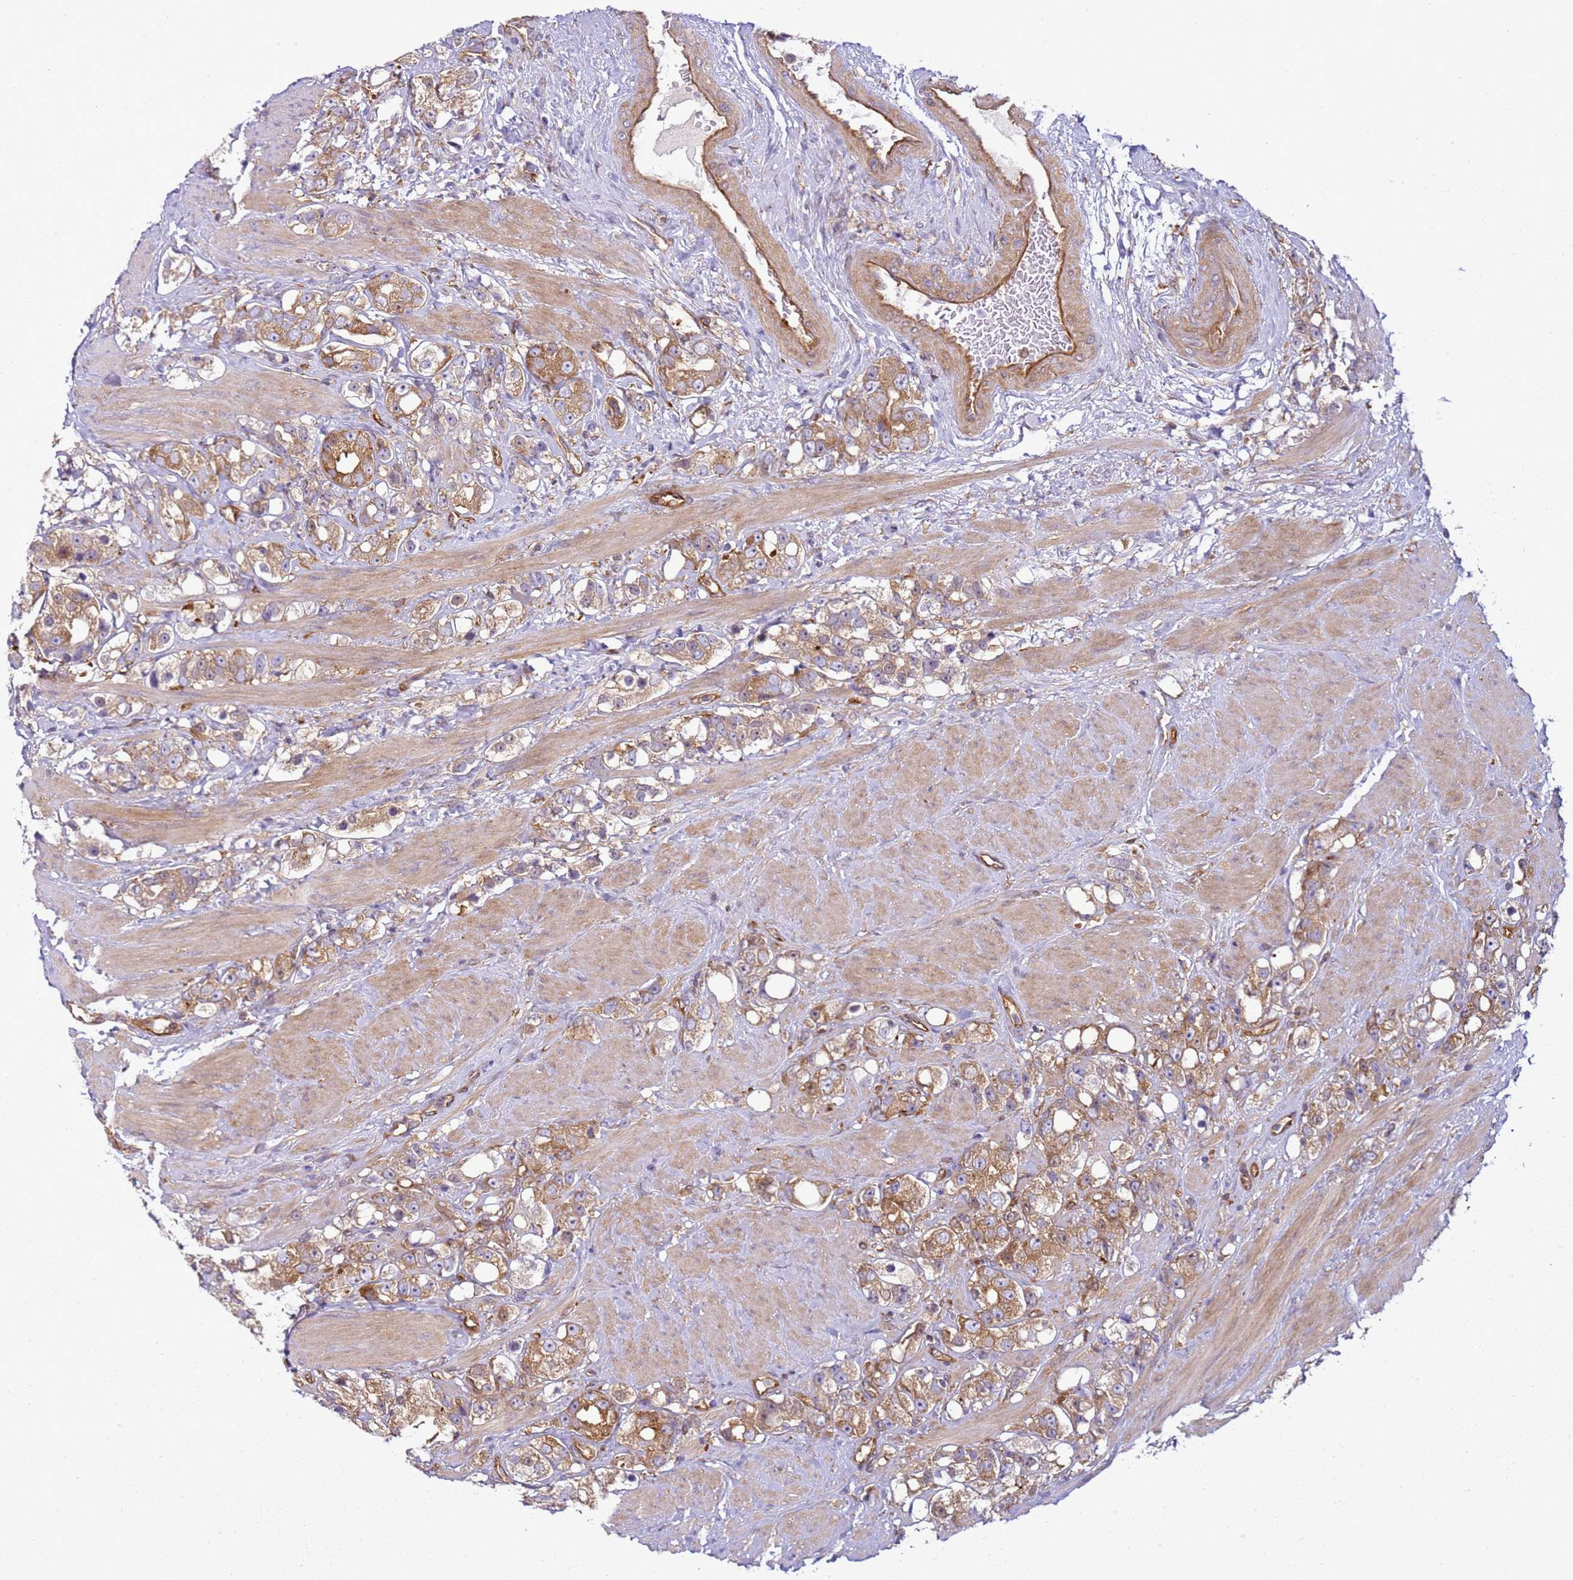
{"staining": {"intensity": "moderate", "quantity": ">75%", "location": "cytoplasmic/membranous"}, "tissue": "prostate cancer", "cell_type": "Tumor cells", "image_type": "cancer", "snomed": [{"axis": "morphology", "description": "Adenocarcinoma, NOS"}, {"axis": "topography", "description": "Prostate"}], "caption": "Approximately >75% of tumor cells in human prostate cancer (adenocarcinoma) exhibit moderate cytoplasmic/membranous protein staining as visualized by brown immunohistochemical staining.", "gene": "SNX21", "patient": {"sex": "male", "age": 79}}